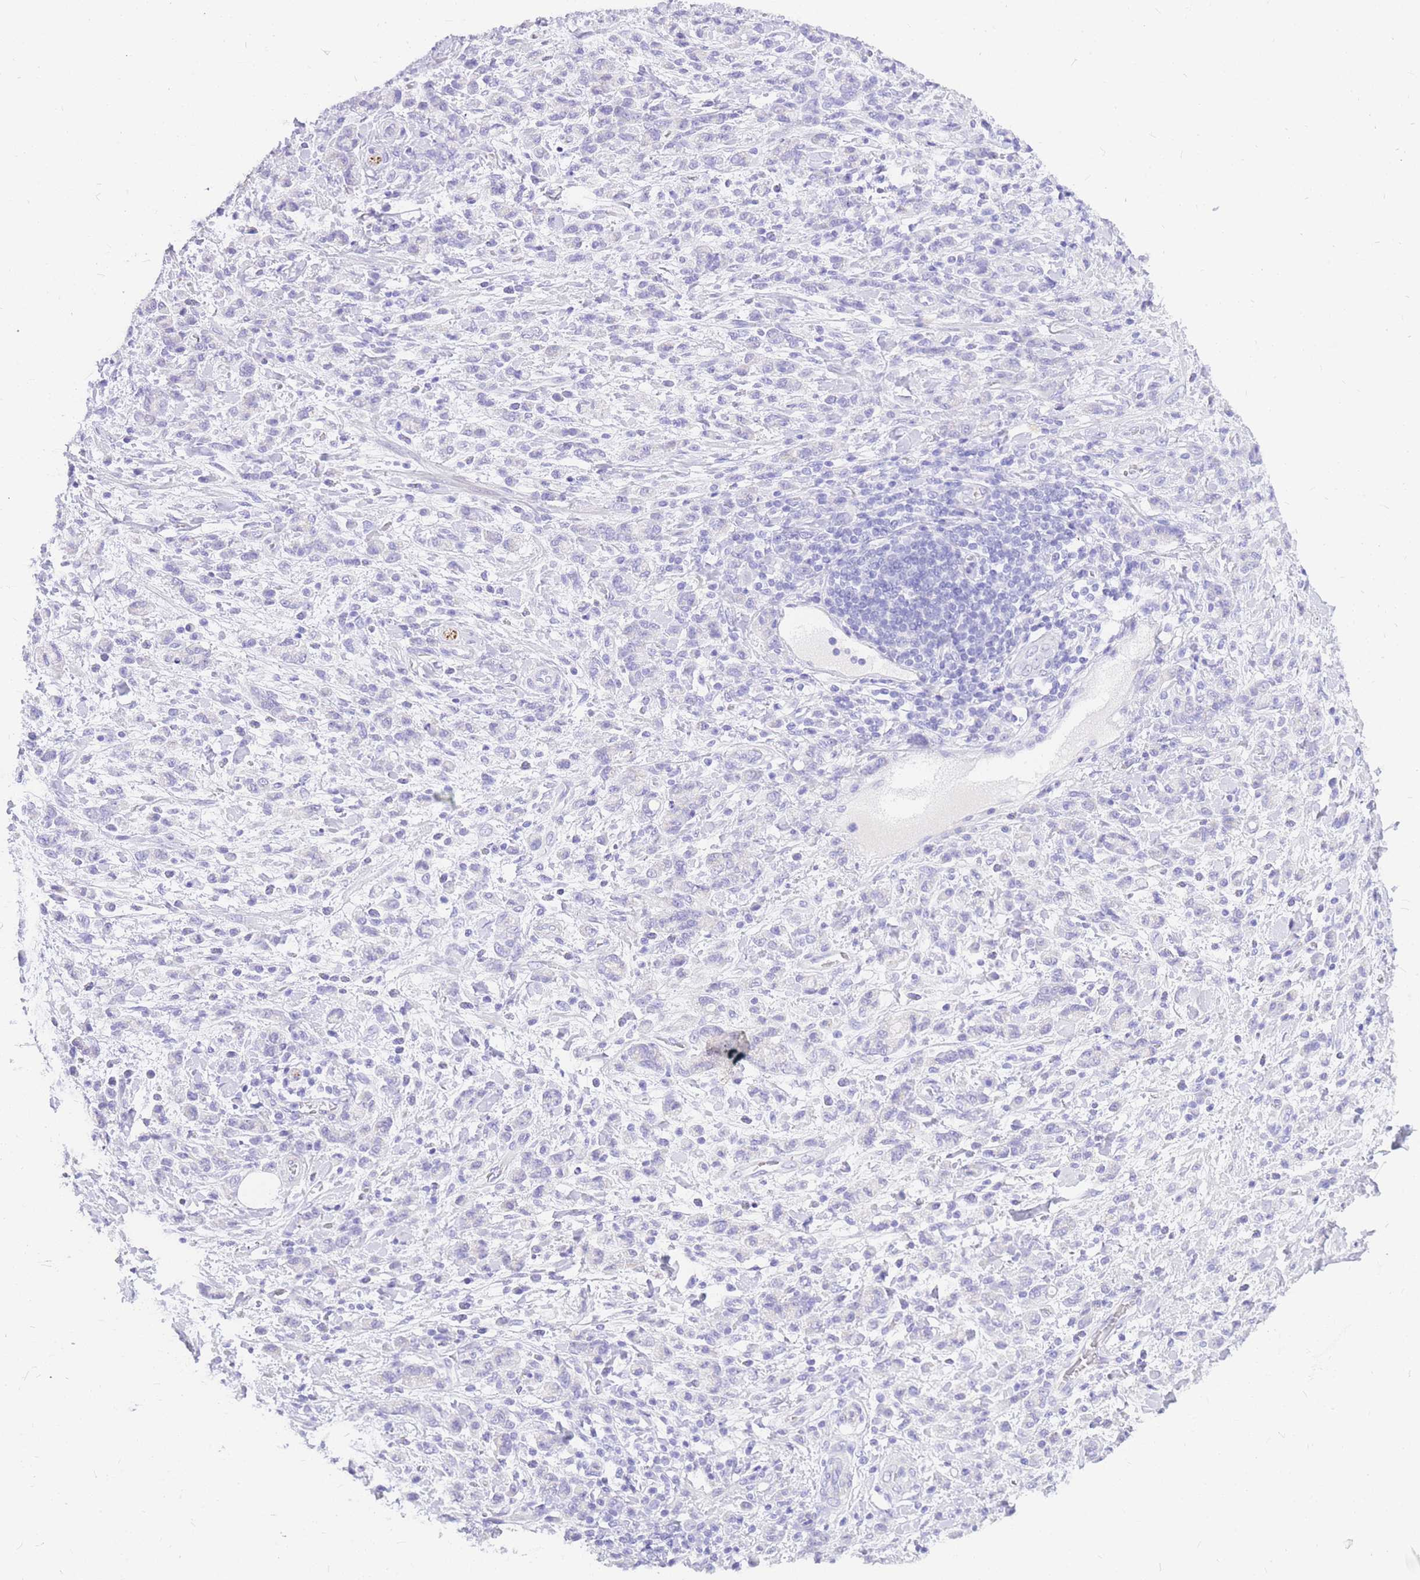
{"staining": {"intensity": "negative", "quantity": "none", "location": "none"}, "tissue": "stomach cancer", "cell_type": "Tumor cells", "image_type": "cancer", "snomed": [{"axis": "morphology", "description": "Adenocarcinoma, NOS"}, {"axis": "topography", "description": "Stomach"}], "caption": "IHC photomicrograph of neoplastic tissue: stomach cancer (adenocarcinoma) stained with DAB (3,3'-diaminobenzidine) demonstrates no significant protein staining in tumor cells.", "gene": "UPK1A", "patient": {"sex": "male", "age": 77}}